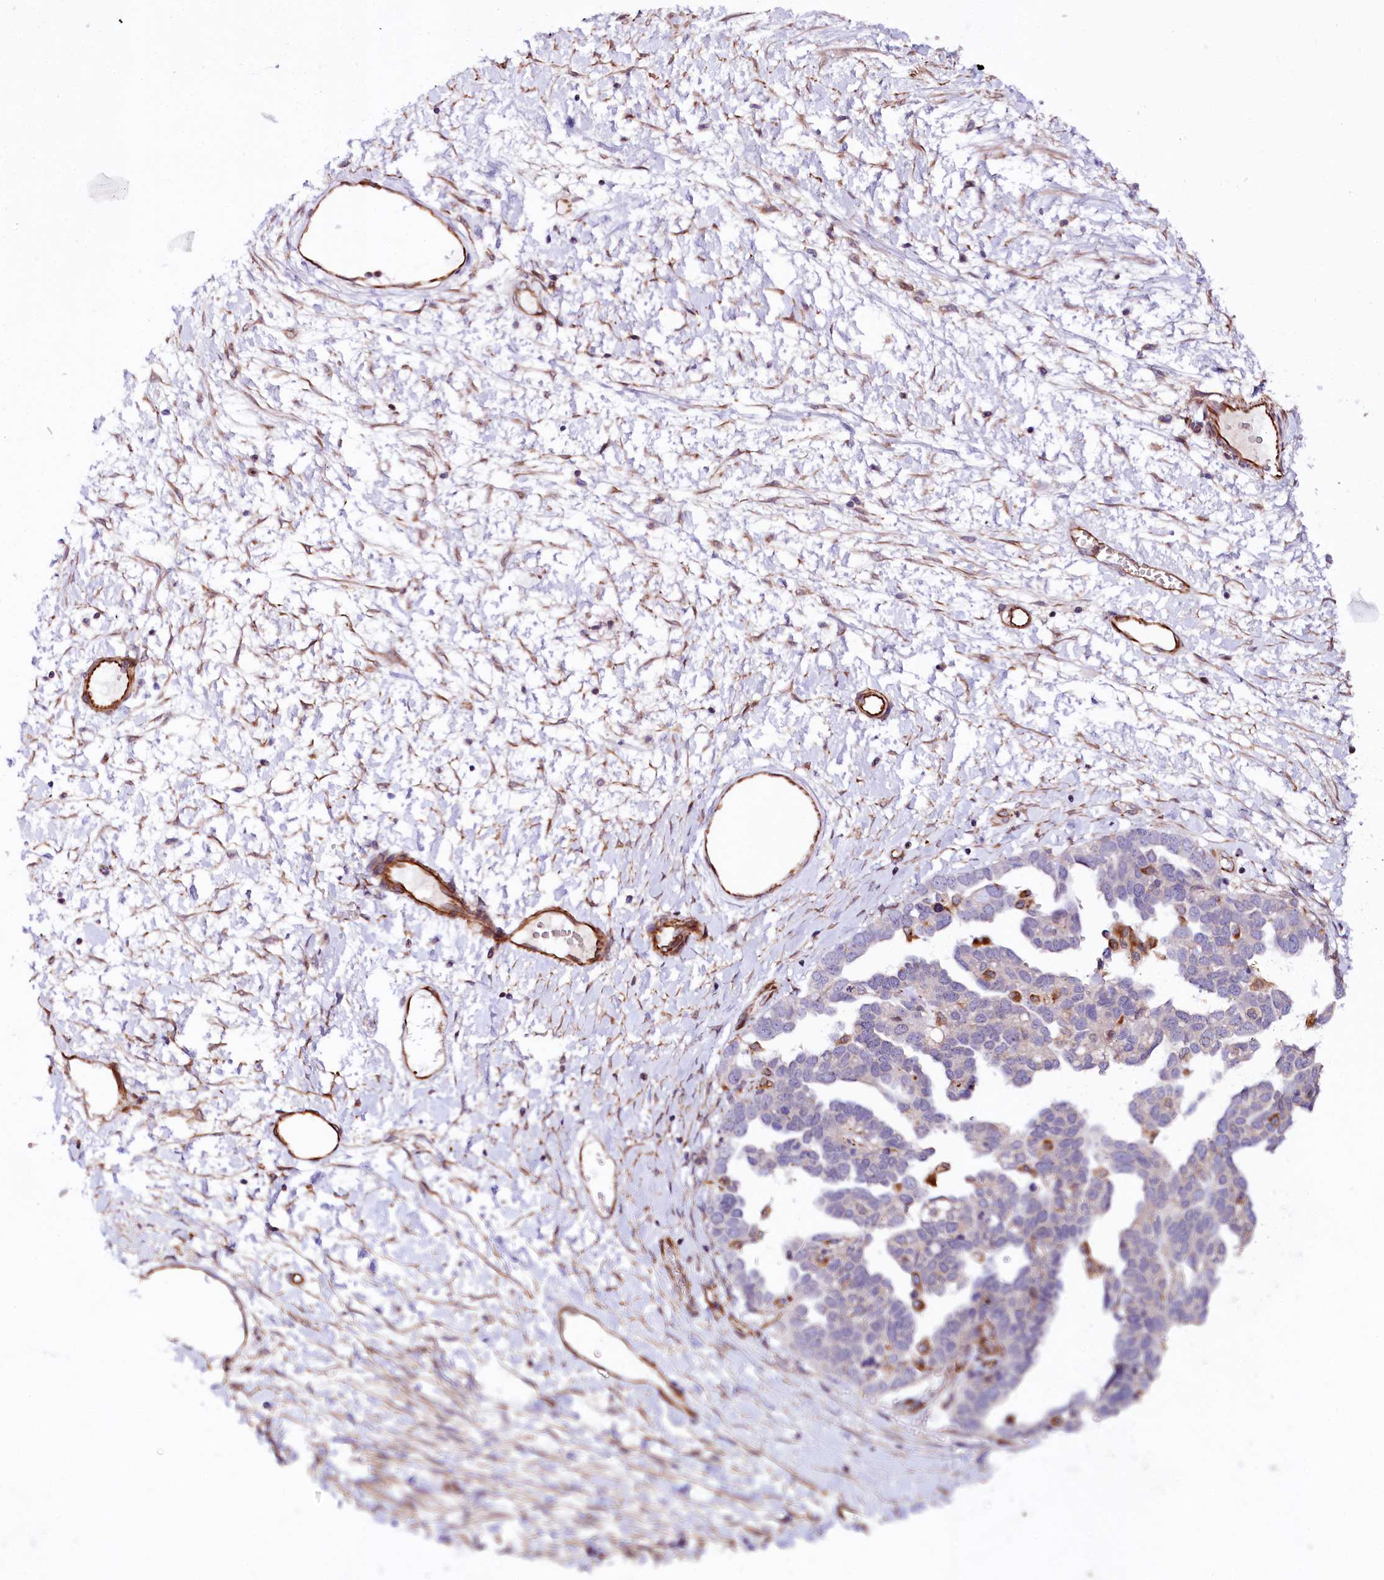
{"staining": {"intensity": "negative", "quantity": "none", "location": "none"}, "tissue": "ovarian cancer", "cell_type": "Tumor cells", "image_type": "cancer", "snomed": [{"axis": "morphology", "description": "Cystadenocarcinoma, serous, NOS"}, {"axis": "topography", "description": "Ovary"}], "caption": "Tumor cells show no significant staining in ovarian cancer.", "gene": "TTC12", "patient": {"sex": "female", "age": 54}}